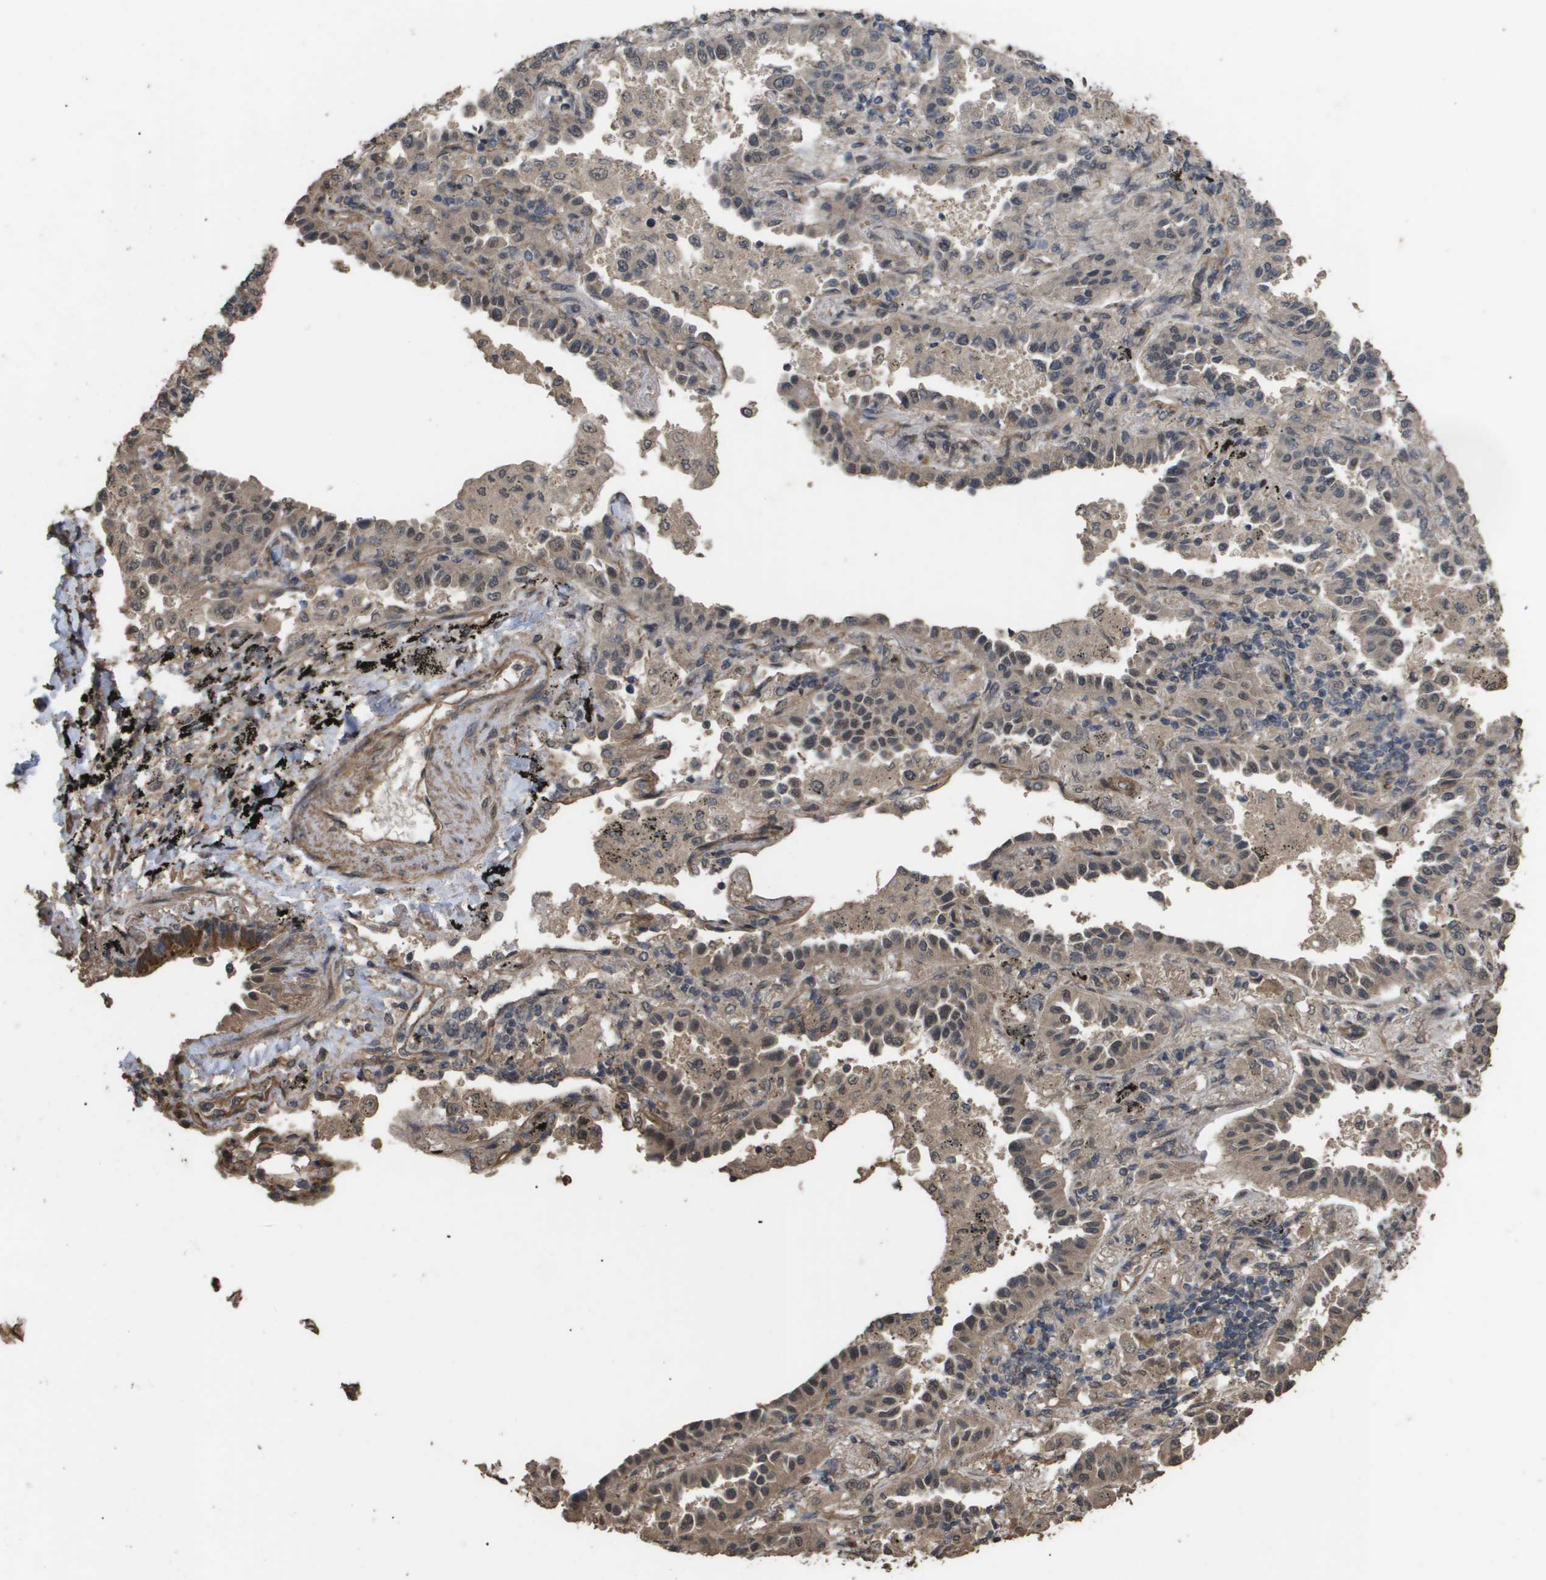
{"staining": {"intensity": "weak", "quantity": ">75%", "location": "cytoplasmic/membranous"}, "tissue": "lung cancer", "cell_type": "Tumor cells", "image_type": "cancer", "snomed": [{"axis": "morphology", "description": "Normal tissue, NOS"}, {"axis": "morphology", "description": "Adenocarcinoma, NOS"}, {"axis": "topography", "description": "Lung"}], "caption": "Protein staining by immunohistochemistry demonstrates weak cytoplasmic/membranous positivity in about >75% of tumor cells in lung adenocarcinoma.", "gene": "CUL5", "patient": {"sex": "male", "age": 59}}